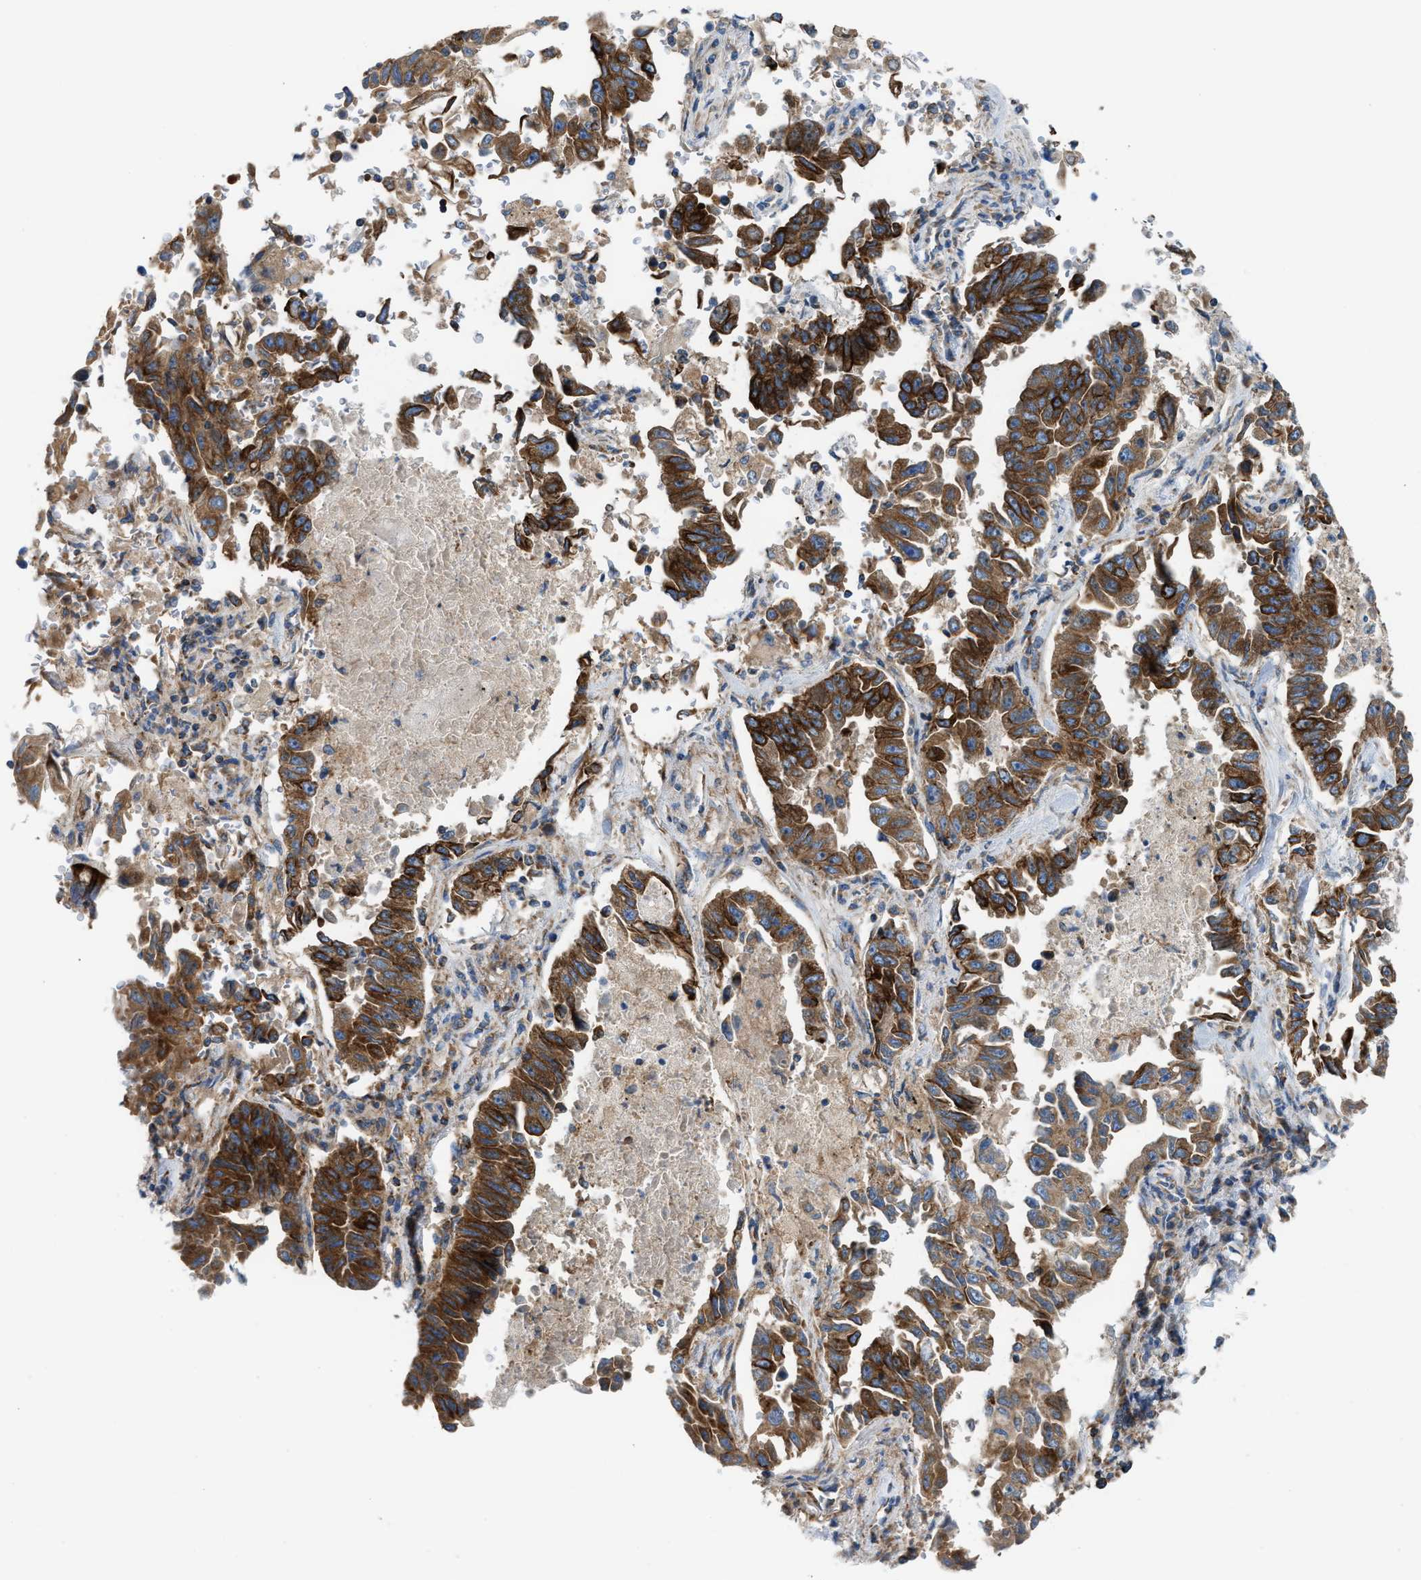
{"staining": {"intensity": "strong", "quantity": ">75%", "location": "cytoplasmic/membranous"}, "tissue": "lung cancer", "cell_type": "Tumor cells", "image_type": "cancer", "snomed": [{"axis": "morphology", "description": "Adenocarcinoma, NOS"}, {"axis": "topography", "description": "Lung"}], "caption": "About >75% of tumor cells in adenocarcinoma (lung) reveal strong cytoplasmic/membranous protein positivity as visualized by brown immunohistochemical staining.", "gene": "TBC1D15", "patient": {"sex": "male", "age": 64}}